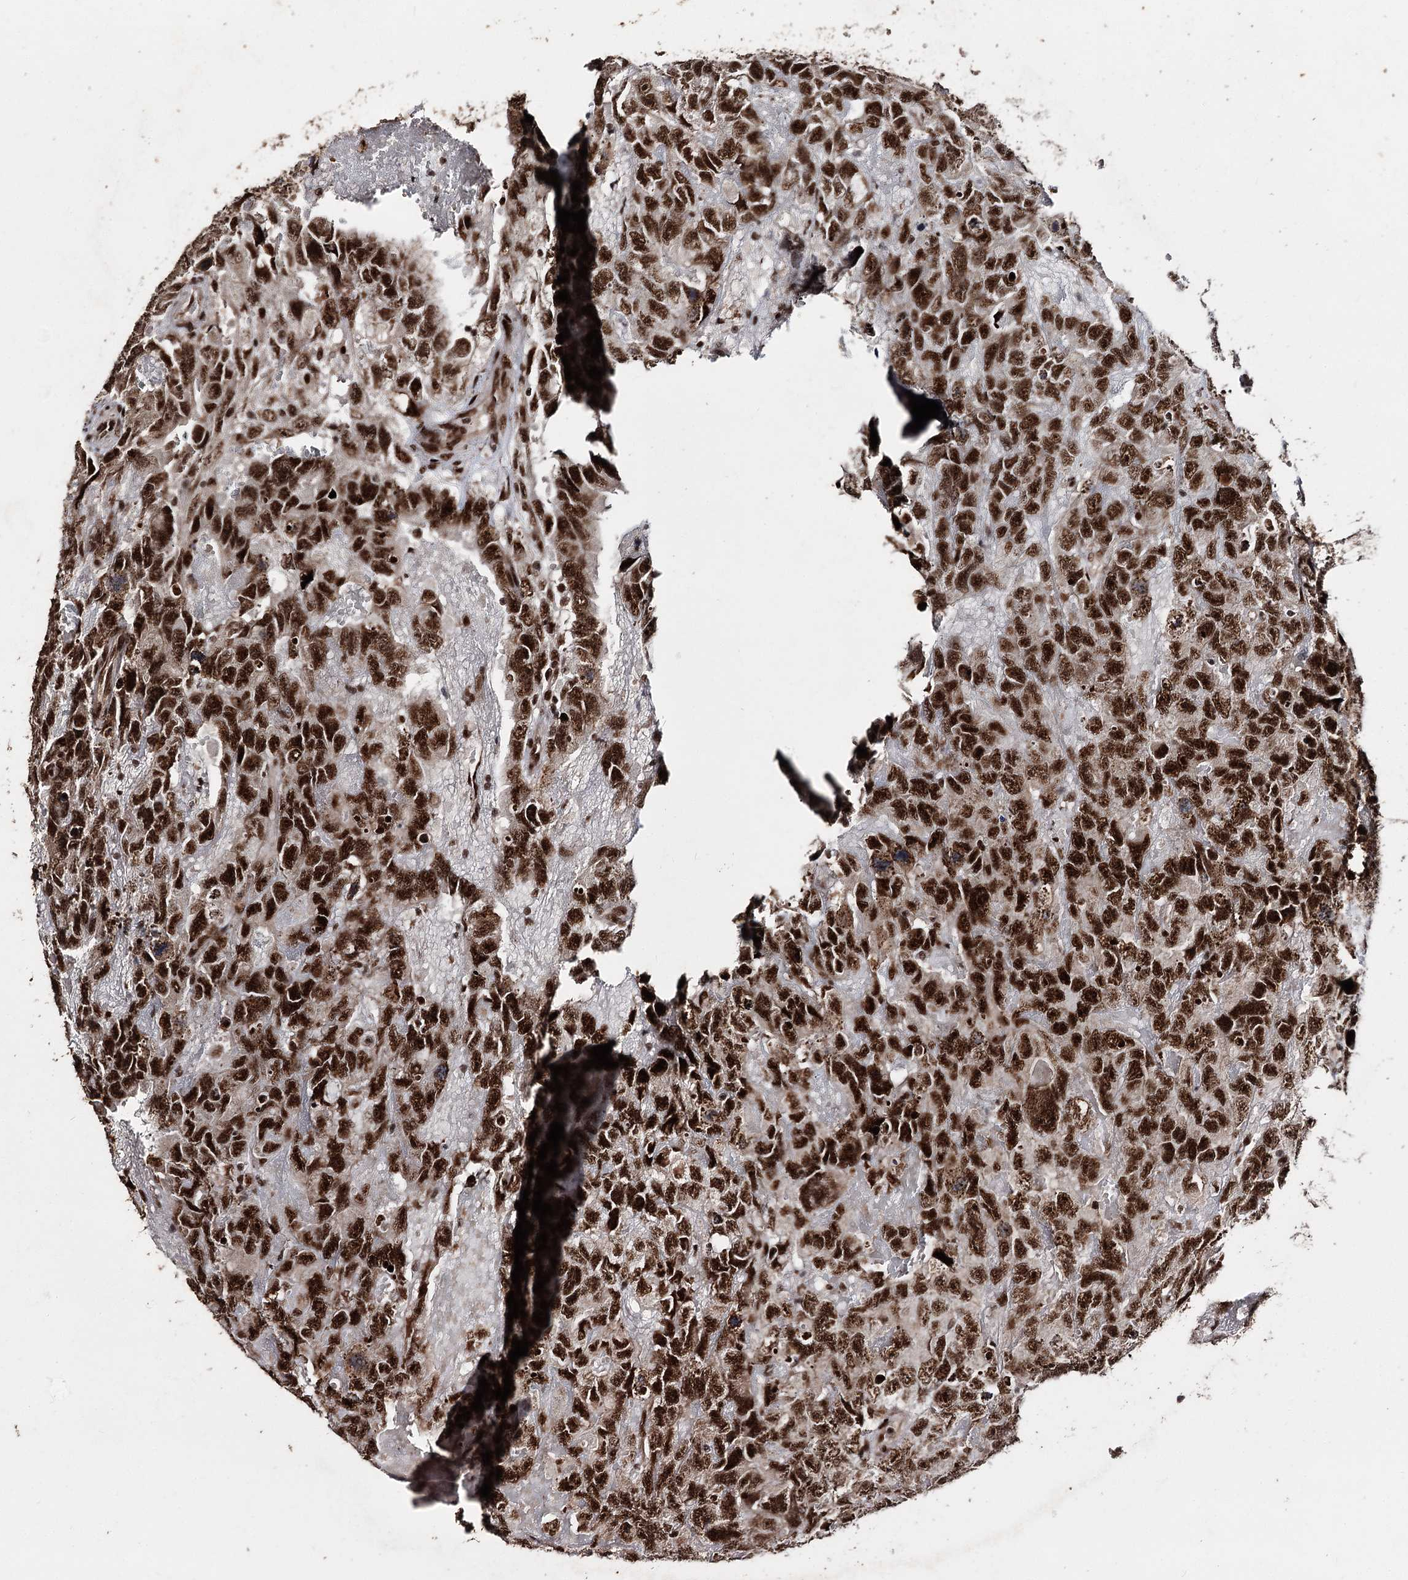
{"staining": {"intensity": "strong", "quantity": ">75%", "location": "nuclear"}, "tissue": "testis cancer", "cell_type": "Tumor cells", "image_type": "cancer", "snomed": [{"axis": "morphology", "description": "Carcinoma, Embryonal, NOS"}, {"axis": "topography", "description": "Testis"}], "caption": "Immunohistochemistry staining of embryonal carcinoma (testis), which exhibits high levels of strong nuclear staining in about >75% of tumor cells indicating strong nuclear protein positivity. The staining was performed using DAB (3,3'-diaminobenzidine) (brown) for protein detection and nuclei were counterstained in hematoxylin (blue).", "gene": "U2SURP", "patient": {"sex": "male", "age": 45}}